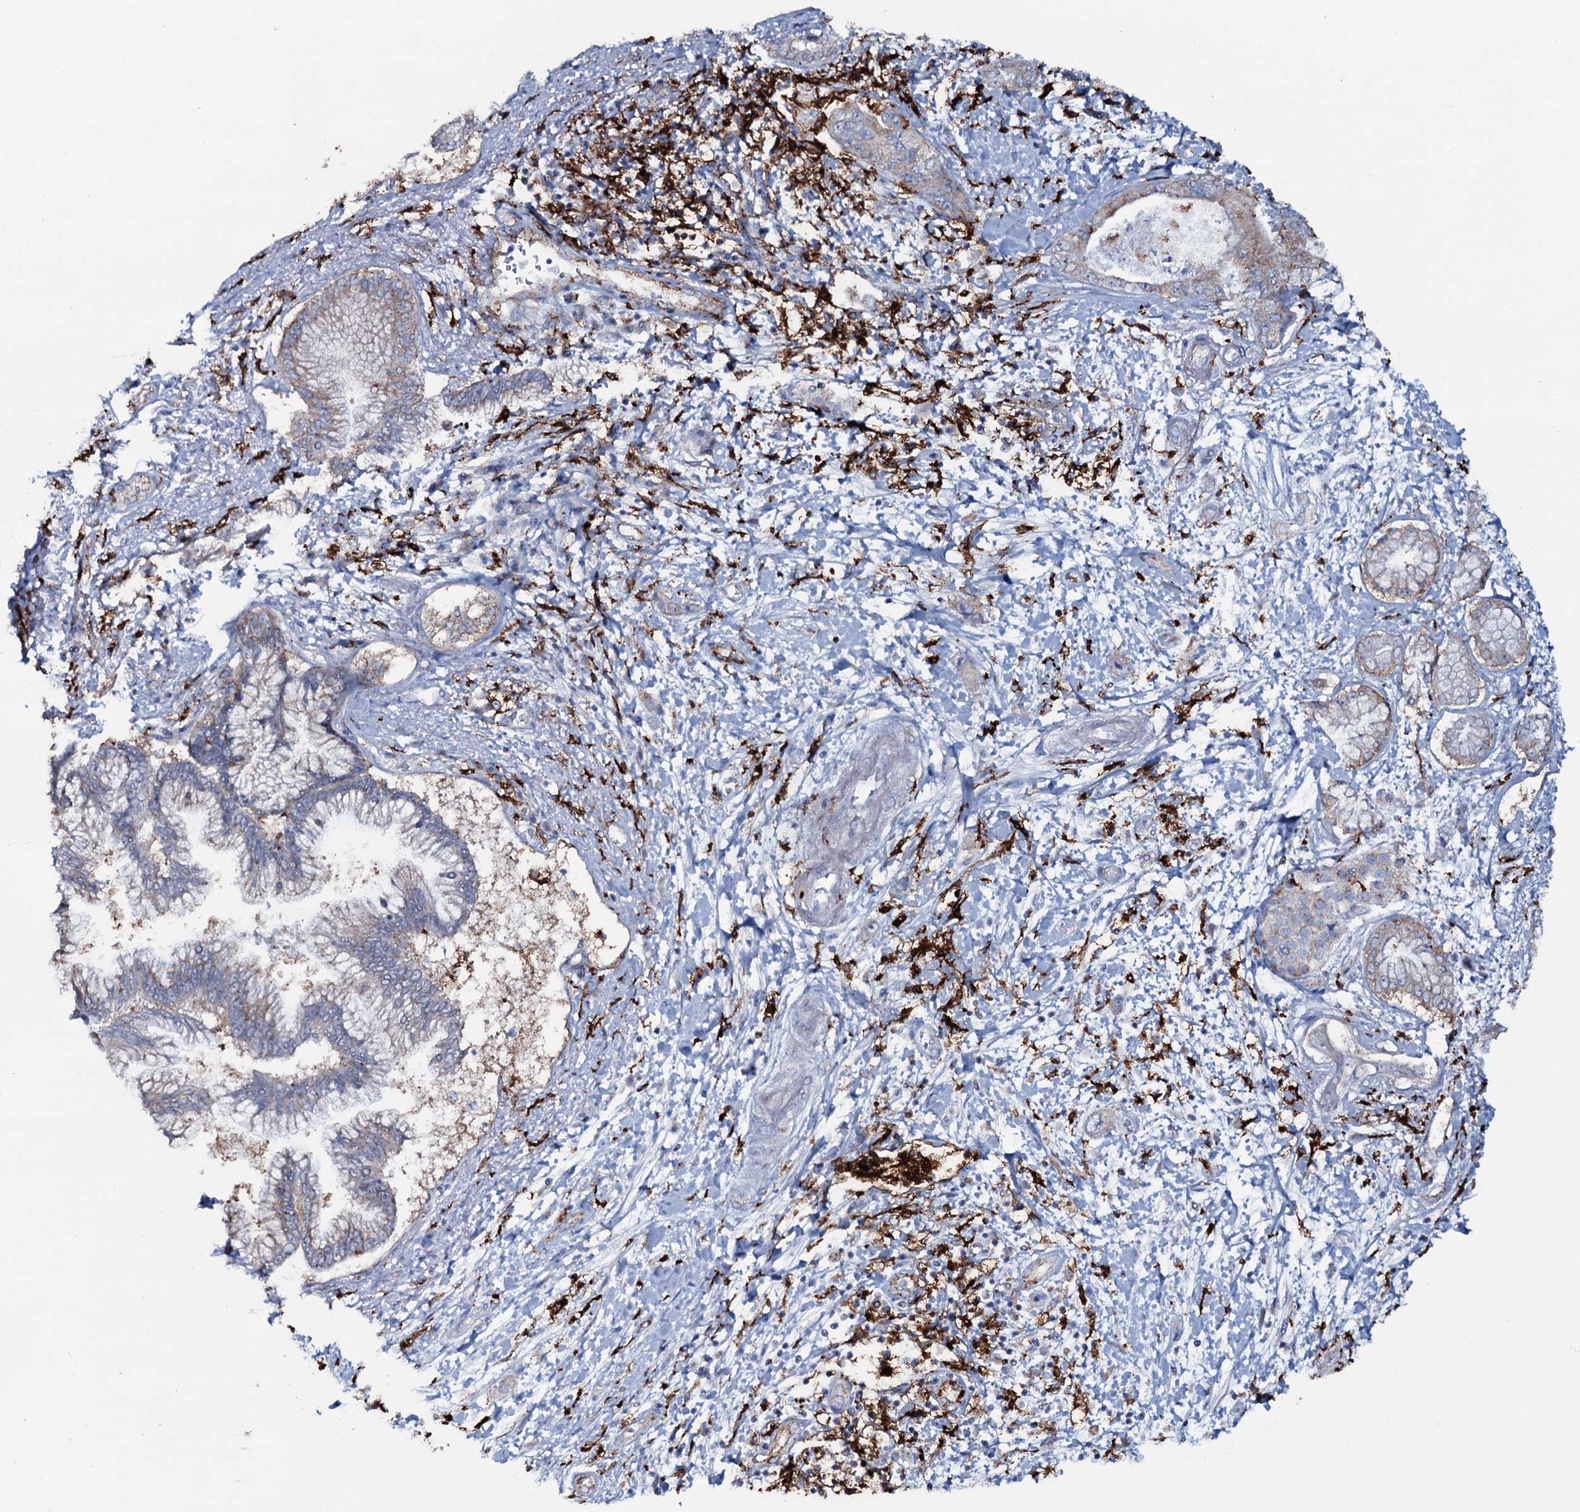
{"staining": {"intensity": "weak", "quantity": "25%-75%", "location": "cytoplasmic/membranous"}, "tissue": "pancreatic cancer", "cell_type": "Tumor cells", "image_type": "cancer", "snomed": [{"axis": "morphology", "description": "Adenocarcinoma, NOS"}, {"axis": "topography", "description": "Pancreas"}], "caption": "A micrograph of human pancreatic cancer (adenocarcinoma) stained for a protein reveals weak cytoplasmic/membranous brown staining in tumor cells.", "gene": "OSBPL2", "patient": {"sex": "female", "age": 73}}